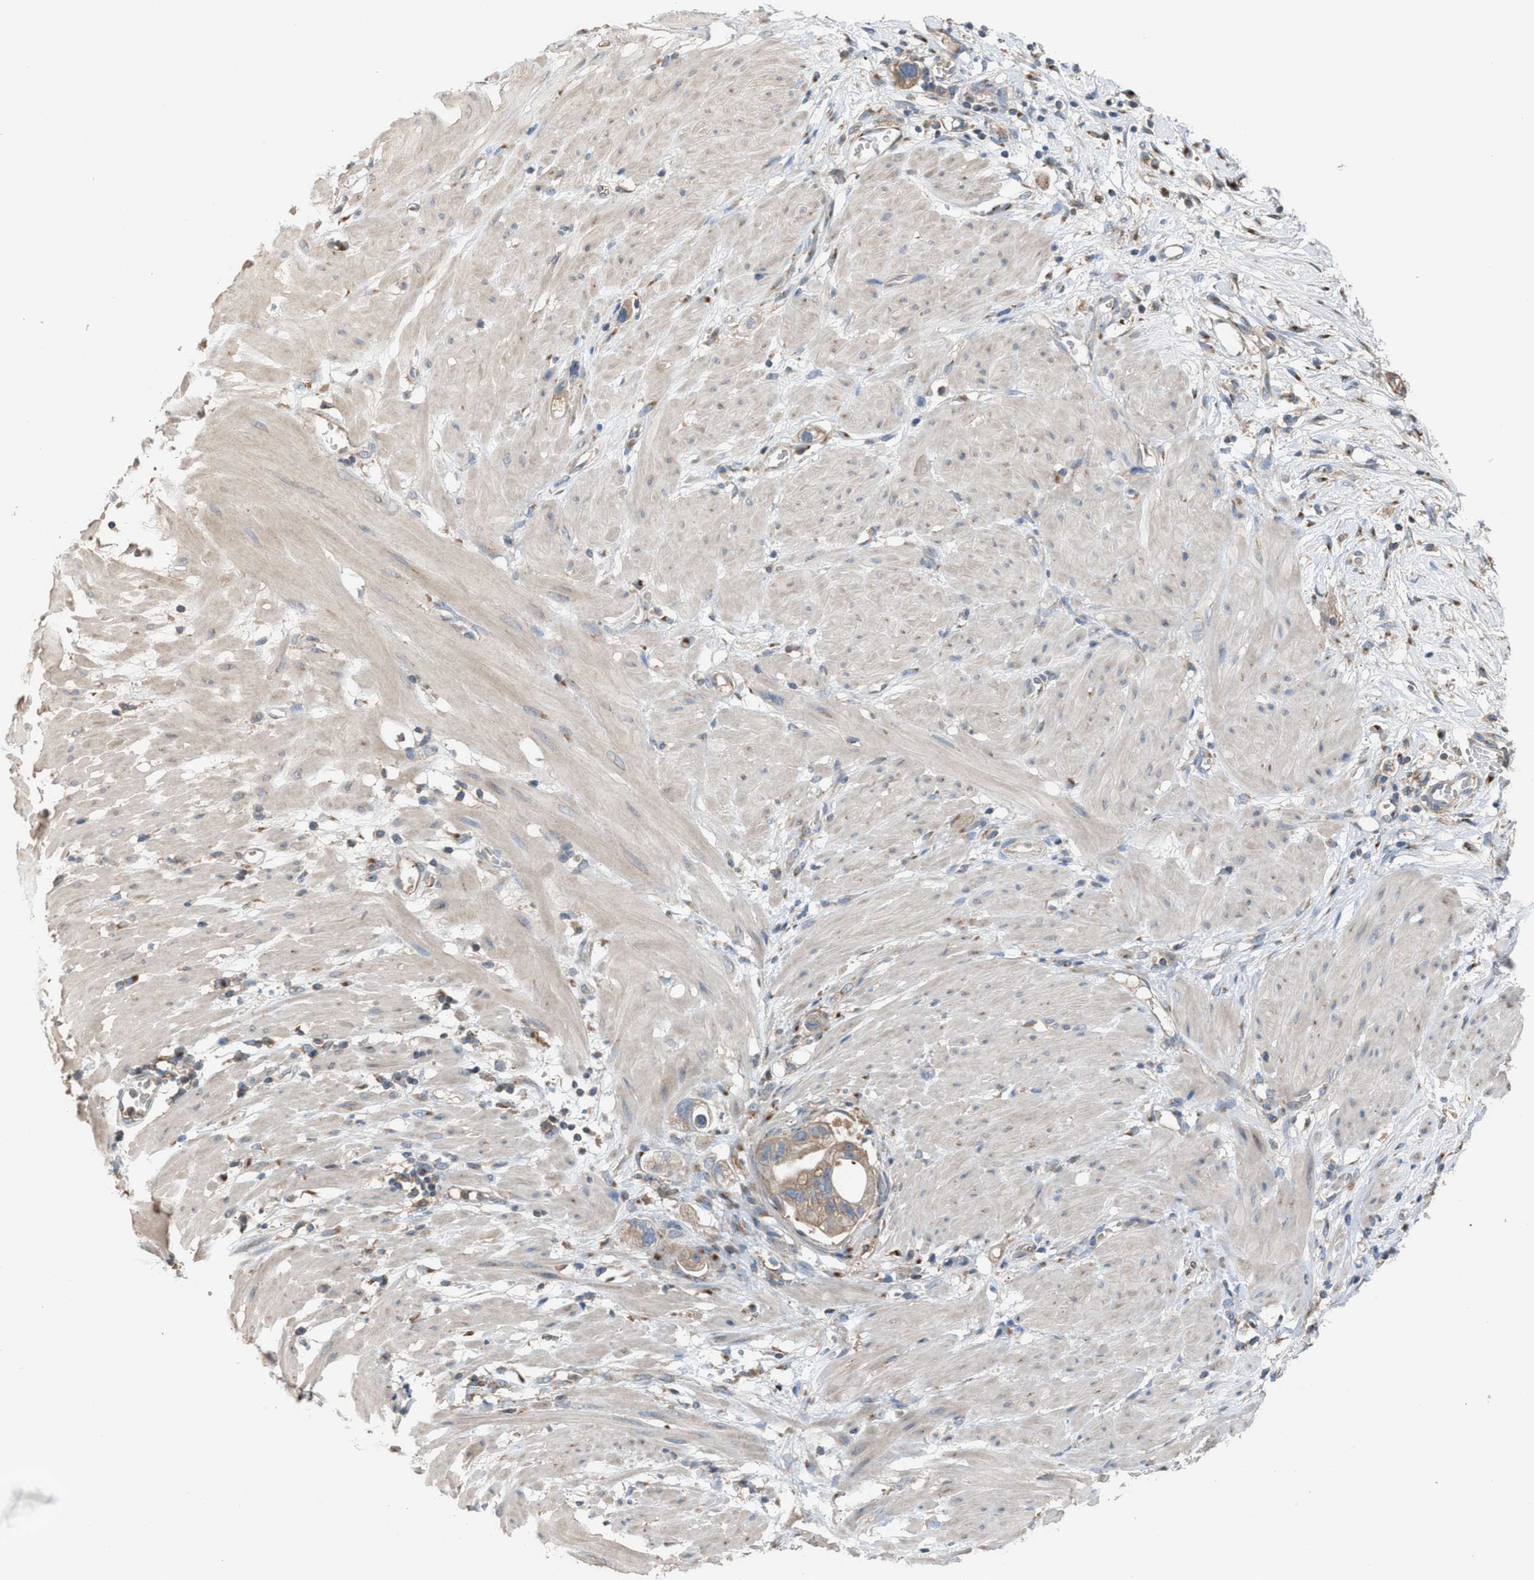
{"staining": {"intensity": "weak", "quantity": ">75%", "location": "cytoplasmic/membranous"}, "tissue": "stomach cancer", "cell_type": "Tumor cells", "image_type": "cancer", "snomed": [{"axis": "morphology", "description": "Adenocarcinoma, NOS"}, {"axis": "topography", "description": "Stomach"}, {"axis": "topography", "description": "Stomach, lower"}], "caption": "High-power microscopy captured an IHC histopathology image of stomach adenocarcinoma, revealing weak cytoplasmic/membranous expression in about >75% of tumor cells.", "gene": "TPK1", "patient": {"sex": "female", "age": 48}}